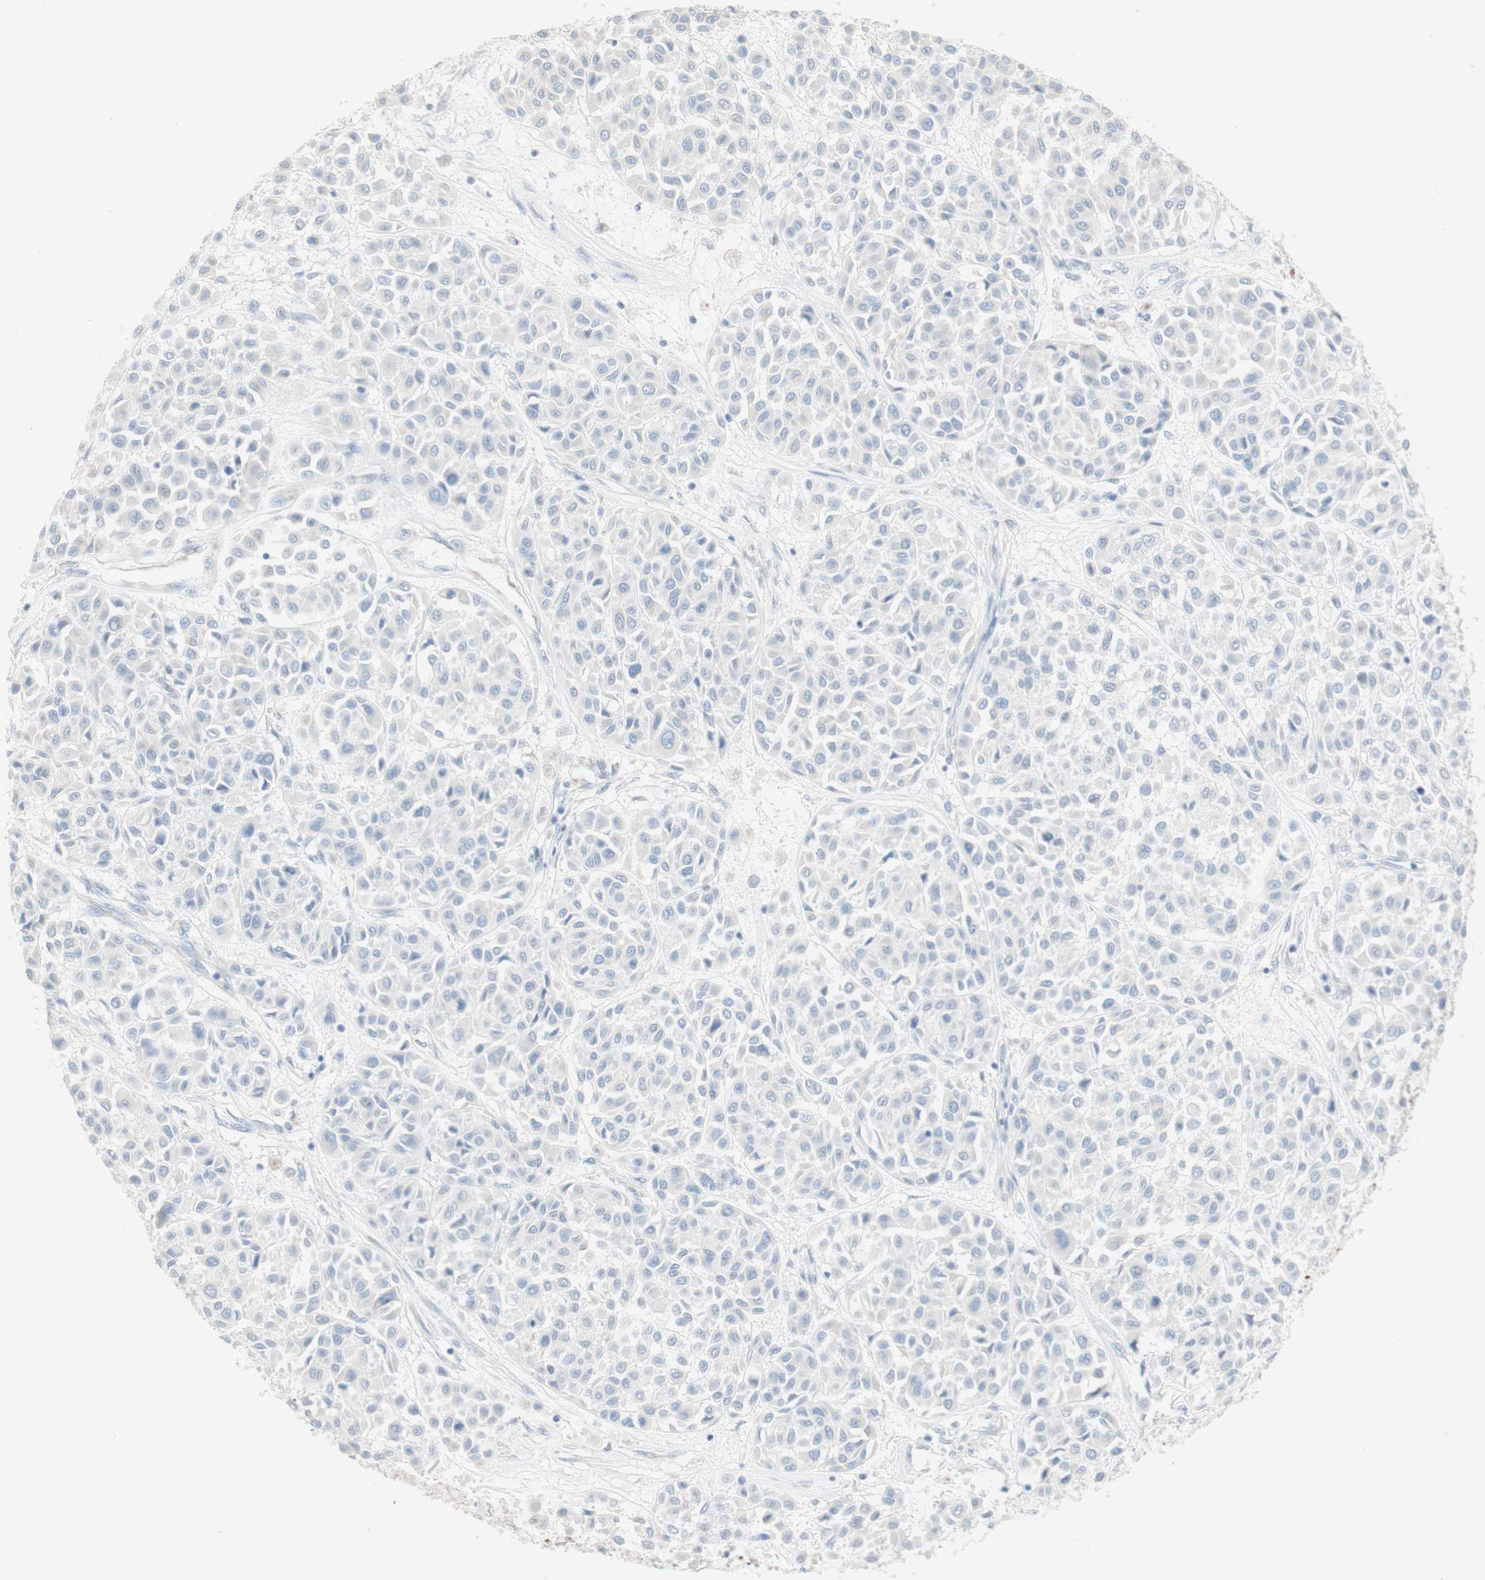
{"staining": {"intensity": "negative", "quantity": "none", "location": "none"}, "tissue": "melanoma", "cell_type": "Tumor cells", "image_type": "cancer", "snomed": [{"axis": "morphology", "description": "Malignant melanoma, Metastatic site"}, {"axis": "topography", "description": "Soft tissue"}], "caption": "DAB immunohistochemical staining of melanoma exhibits no significant expression in tumor cells. (Stains: DAB (3,3'-diaminobenzidine) immunohistochemistry (IHC) with hematoxylin counter stain, Microscopy: brightfield microscopy at high magnification).", "gene": "MANEA", "patient": {"sex": "male", "age": 41}}